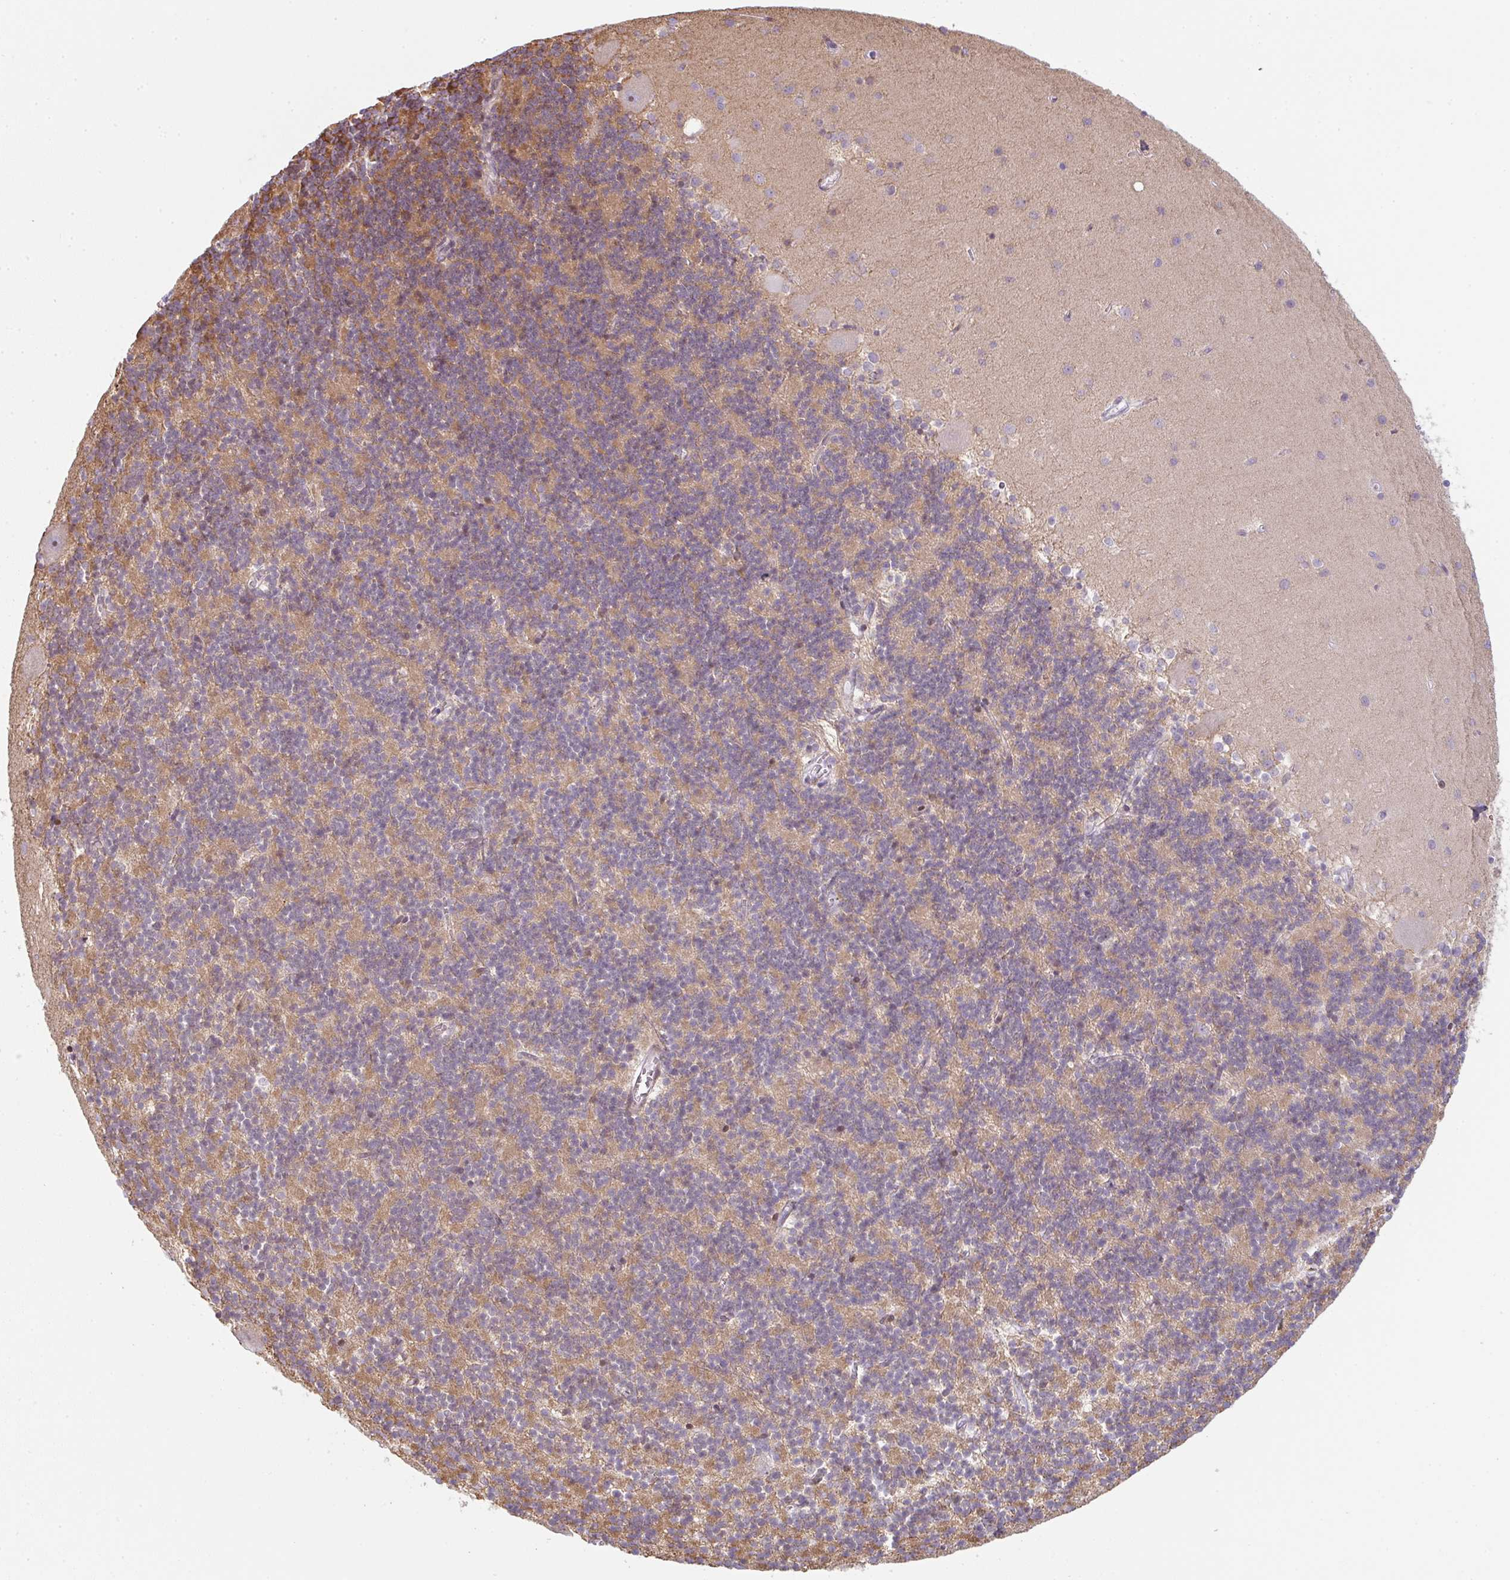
{"staining": {"intensity": "weak", "quantity": ">75%", "location": "cytoplasmic/membranous"}, "tissue": "cerebellum", "cell_type": "Cells in granular layer", "image_type": "normal", "snomed": [{"axis": "morphology", "description": "Normal tissue, NOS"}, {"axis": "topography", "description": "Cerebellum"}], "caption": "Normal cerebellum was stained to show a protein in brown. There is low levels of weak cytoplasmic/membranous positivity in approximately >75% of cells in granular layer. (brown staining indicates protein expression, while blue staining denotes nuclei).", "gene": "TMEM237", "patient": {"sex": "male", "age": 54}}